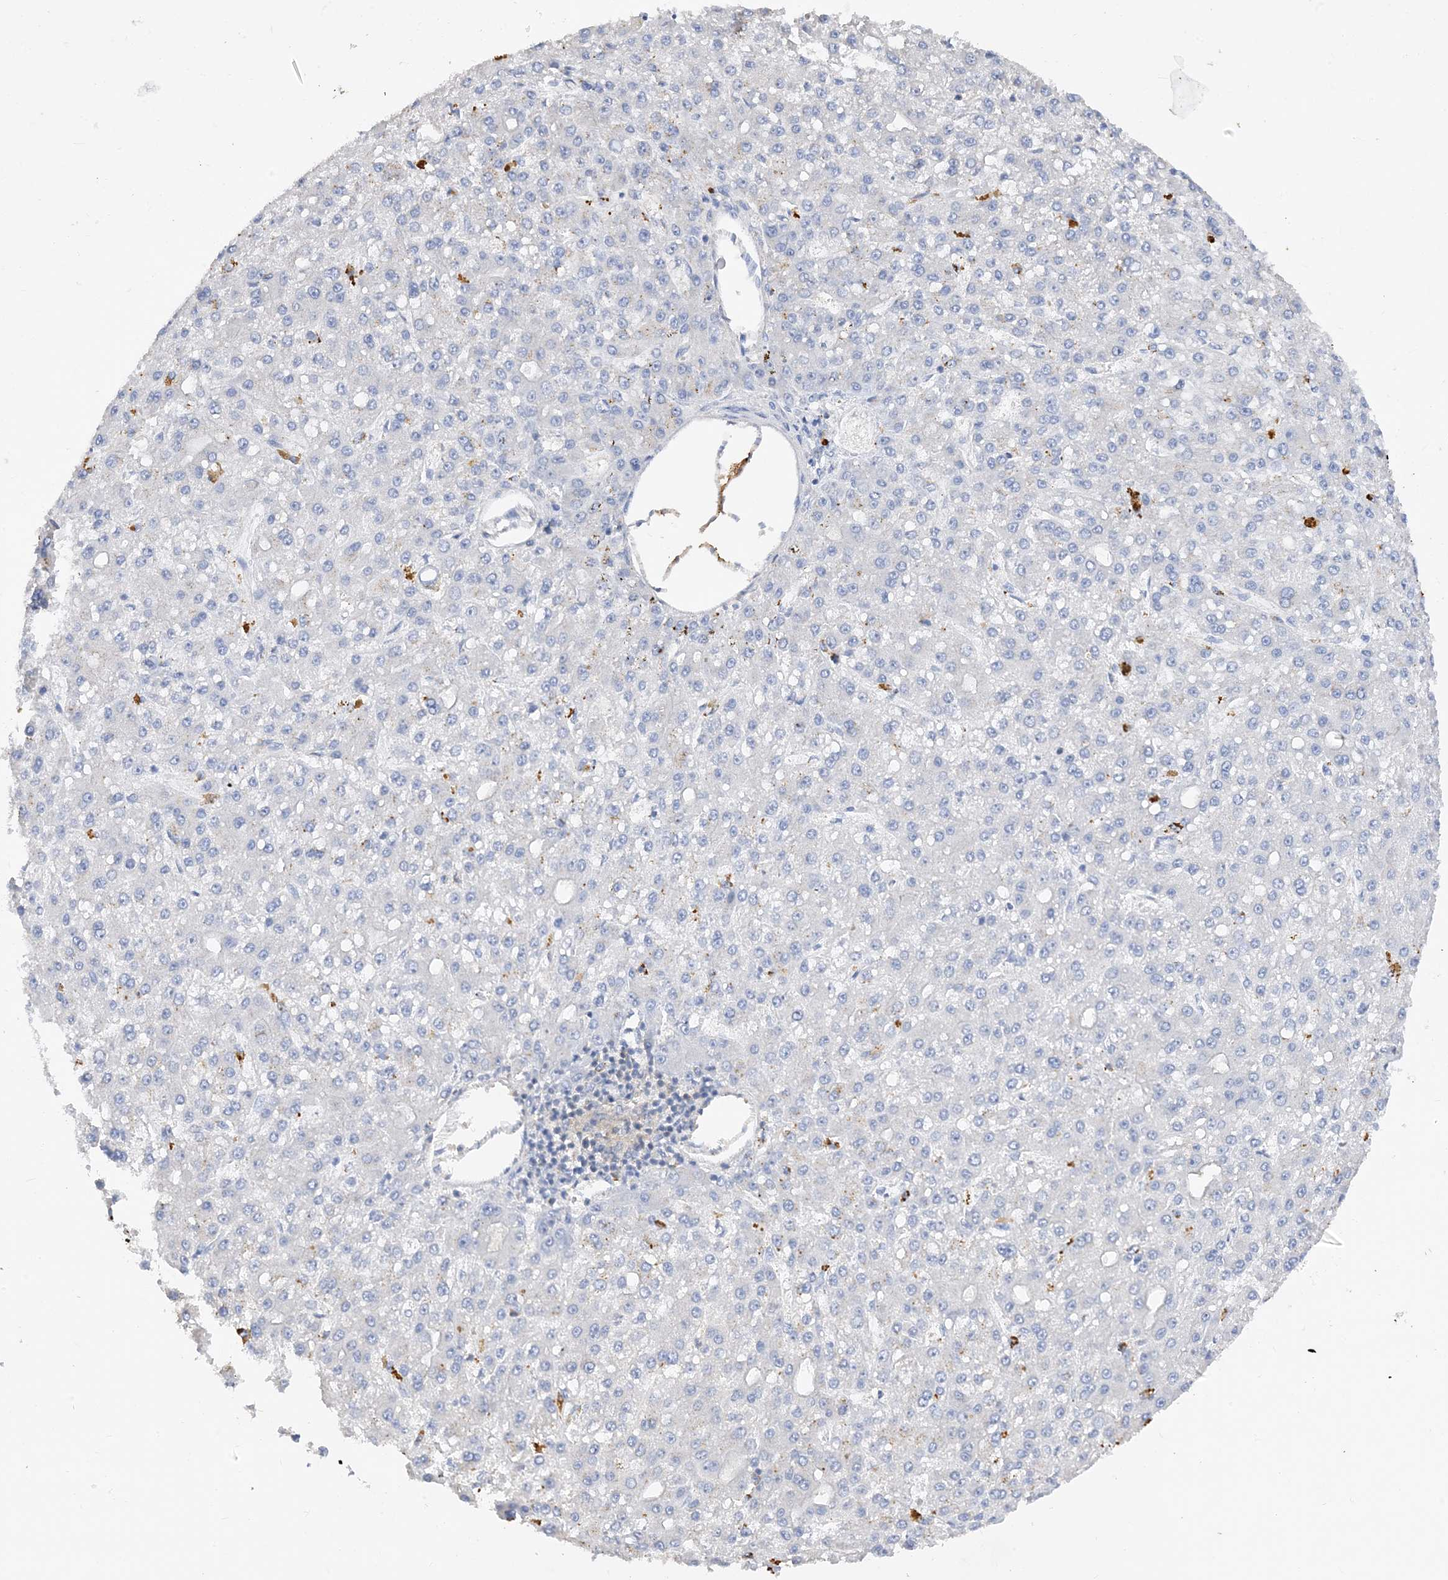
{"staining": {"intensity": "negative", "quantity": "none", "location": "none"}, "tissue": "liver cancer", "cell_type": "Tumor cells", "image_type": "cancer", "snomed": [{"axis": "morphology", "description": "Carcinoma, Hepatocellular, NOS"}, {"axis": "topography", "description": "Liver"}], "caption": "Image shows no protein staining in tumor cells of liver cancer tissue.", "gene": "ARV1", "patient": {"sex": "male", "age": 67}}